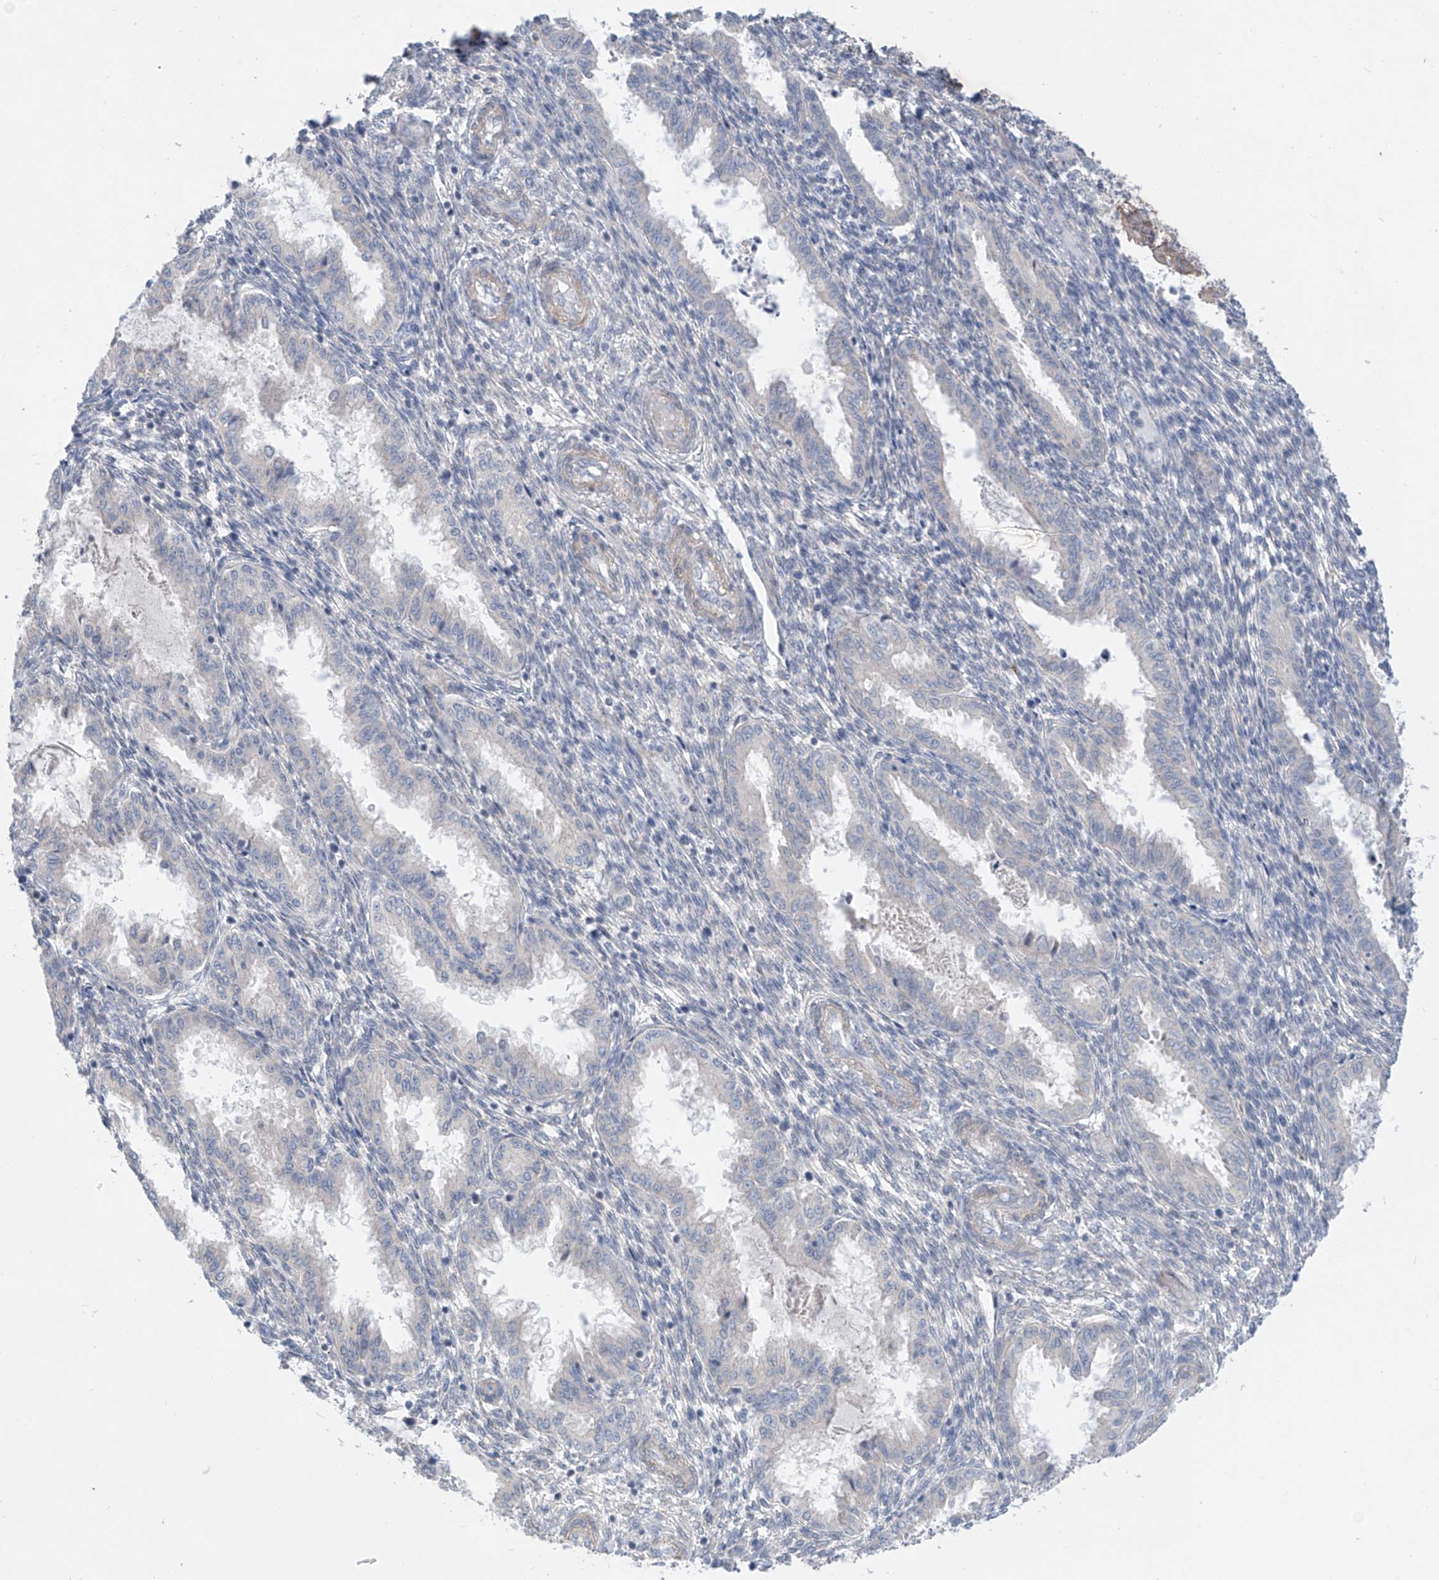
{"staining": {"intensity": "negative", "quantity": "none", "location": "none"}, "tissue": "endometrium", "cell_type": "Cells in endometrial stroma", "image_type": "normal", "snomed": [{"axis": "morphology", "description": "Normal tissue, NOS"}, {"axis": "topography", "description": "Endometrium"}], "caption": "Immunohistochemical staining of benign endometrium shows no significant expression in cells in endometrial stroma.", "gene": "ABLIM2", "patient": {"sex": "female", "age": 33}}